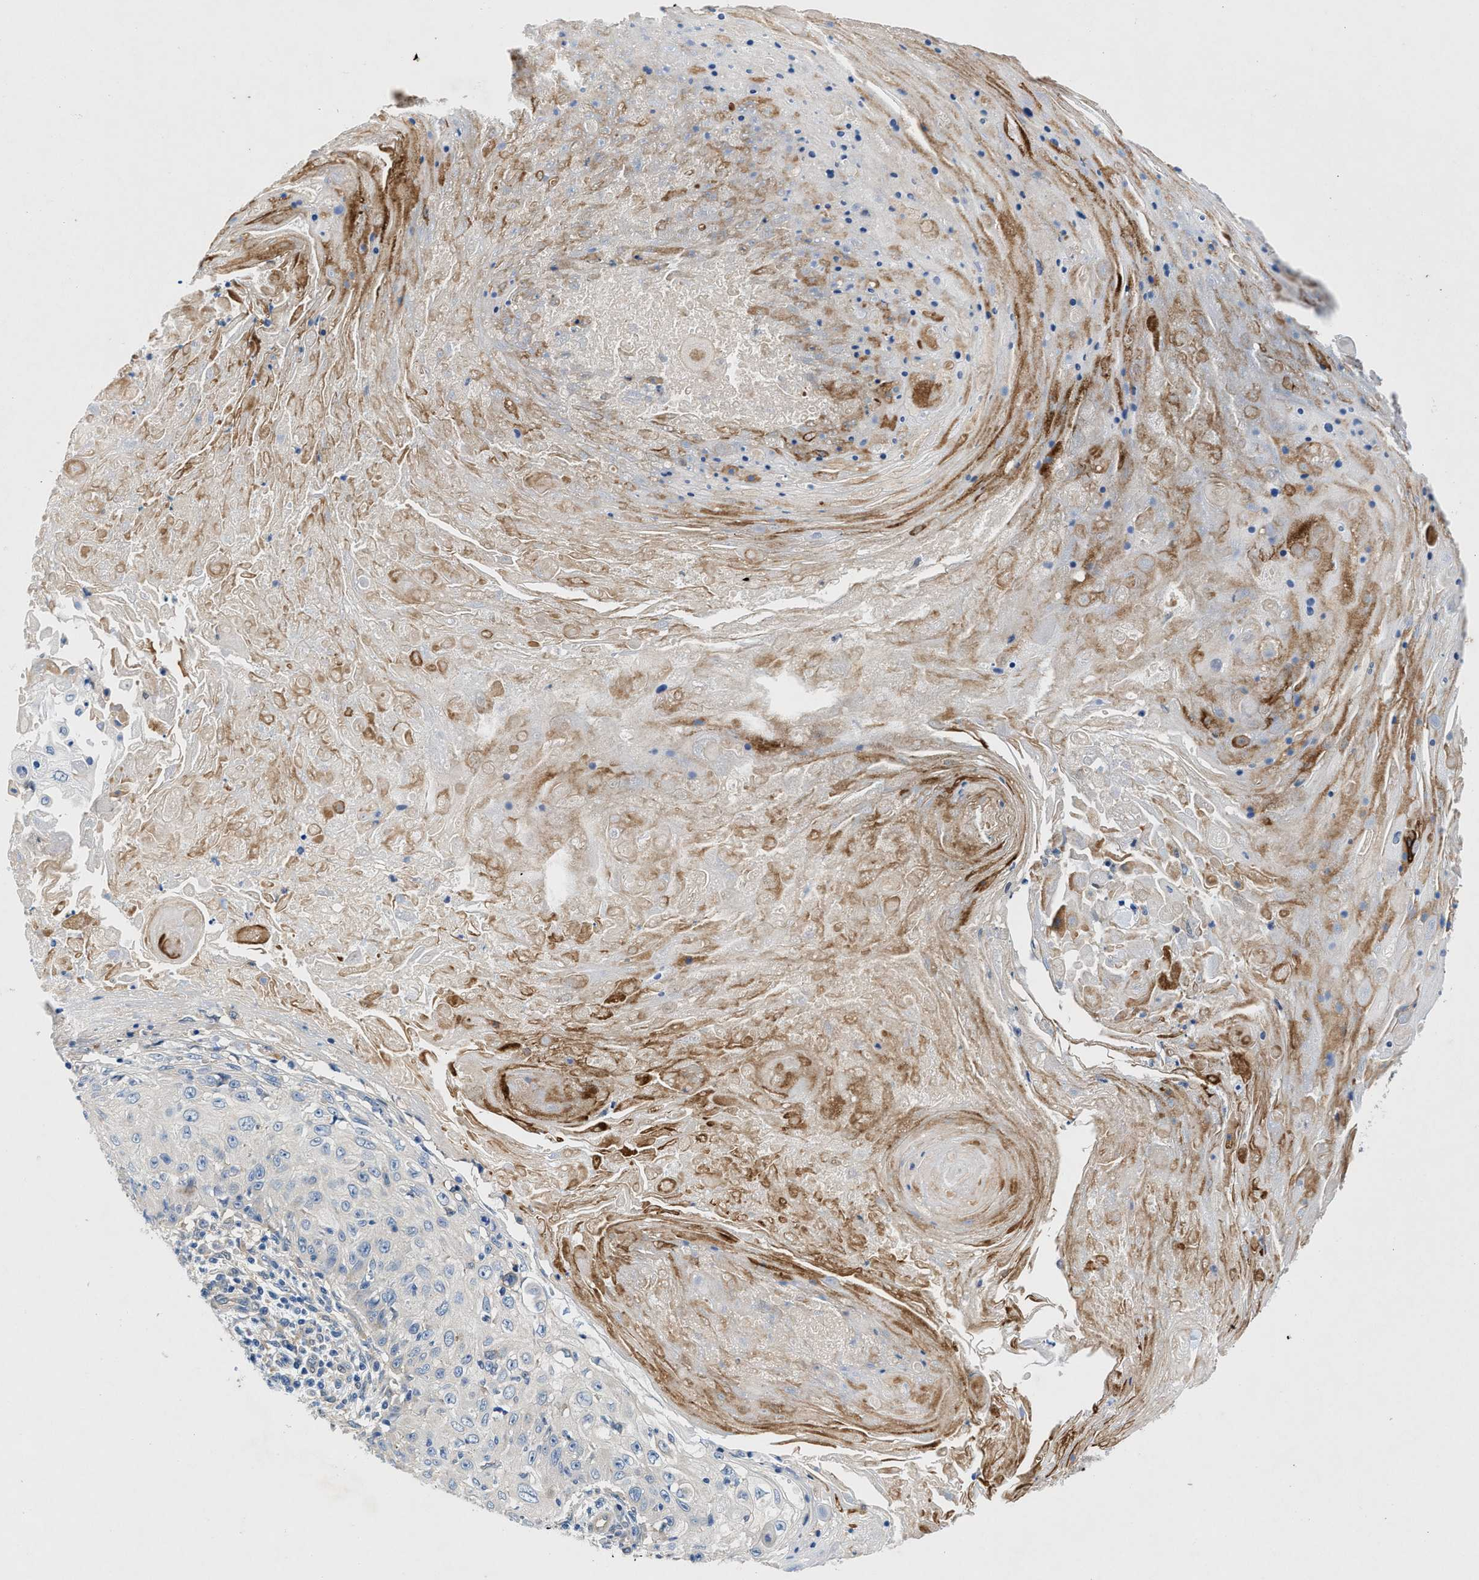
{"staining": {"intensity": "negative", "quantity": "none", "location": "none"}, "tissue": "skin cancer", "cell_type": "Tumor cells", "image_type": "cancer", "snomed": [{"axis": "morphology", "description": "Squamous cell carcinoma, NOS"}, {"axis": "topography", "description": "Skin"}], "caption": "Tumor cells are negative for brown protein staining in skin cancer (squamous cell carcinoma).", "gene": "COPS2", "patient": {"sex": "male", "age": 86}}